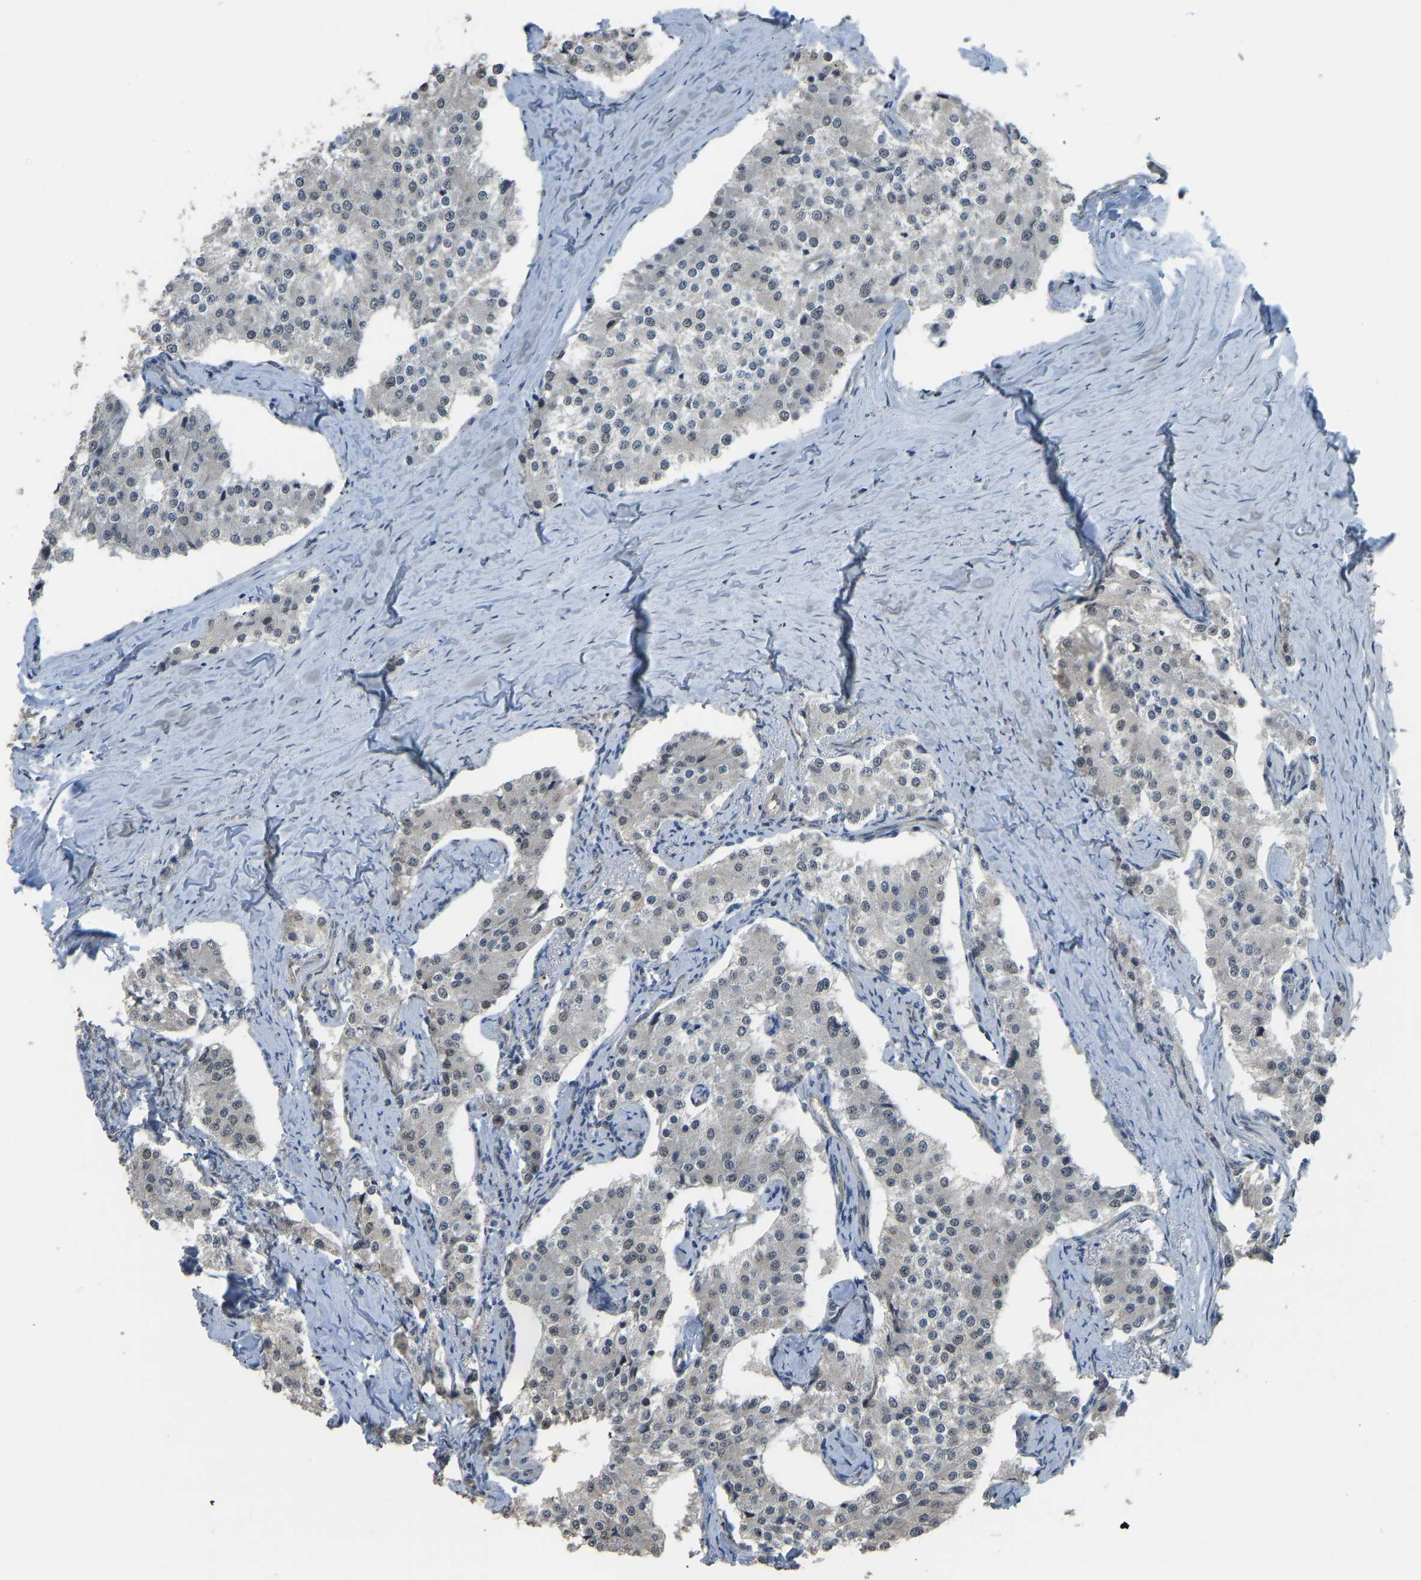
{"staining": {"intensity": "negative", "quantity": "none", "location": "none"}, "tissue": "carcinoid", "cell_type": "Tumor cells", "image_type": "cancer", "snomed": [{"axis": "morphology", "description": "Carcinoid, malignant, NOS"}, {"axis": "topography", "description": "Colon"}], "caption": "An image of human malignant carcinoid is negative for staining in tumor cells.", "gene": "KPNA6", "patient": {"sex": "female", "age": 52}}